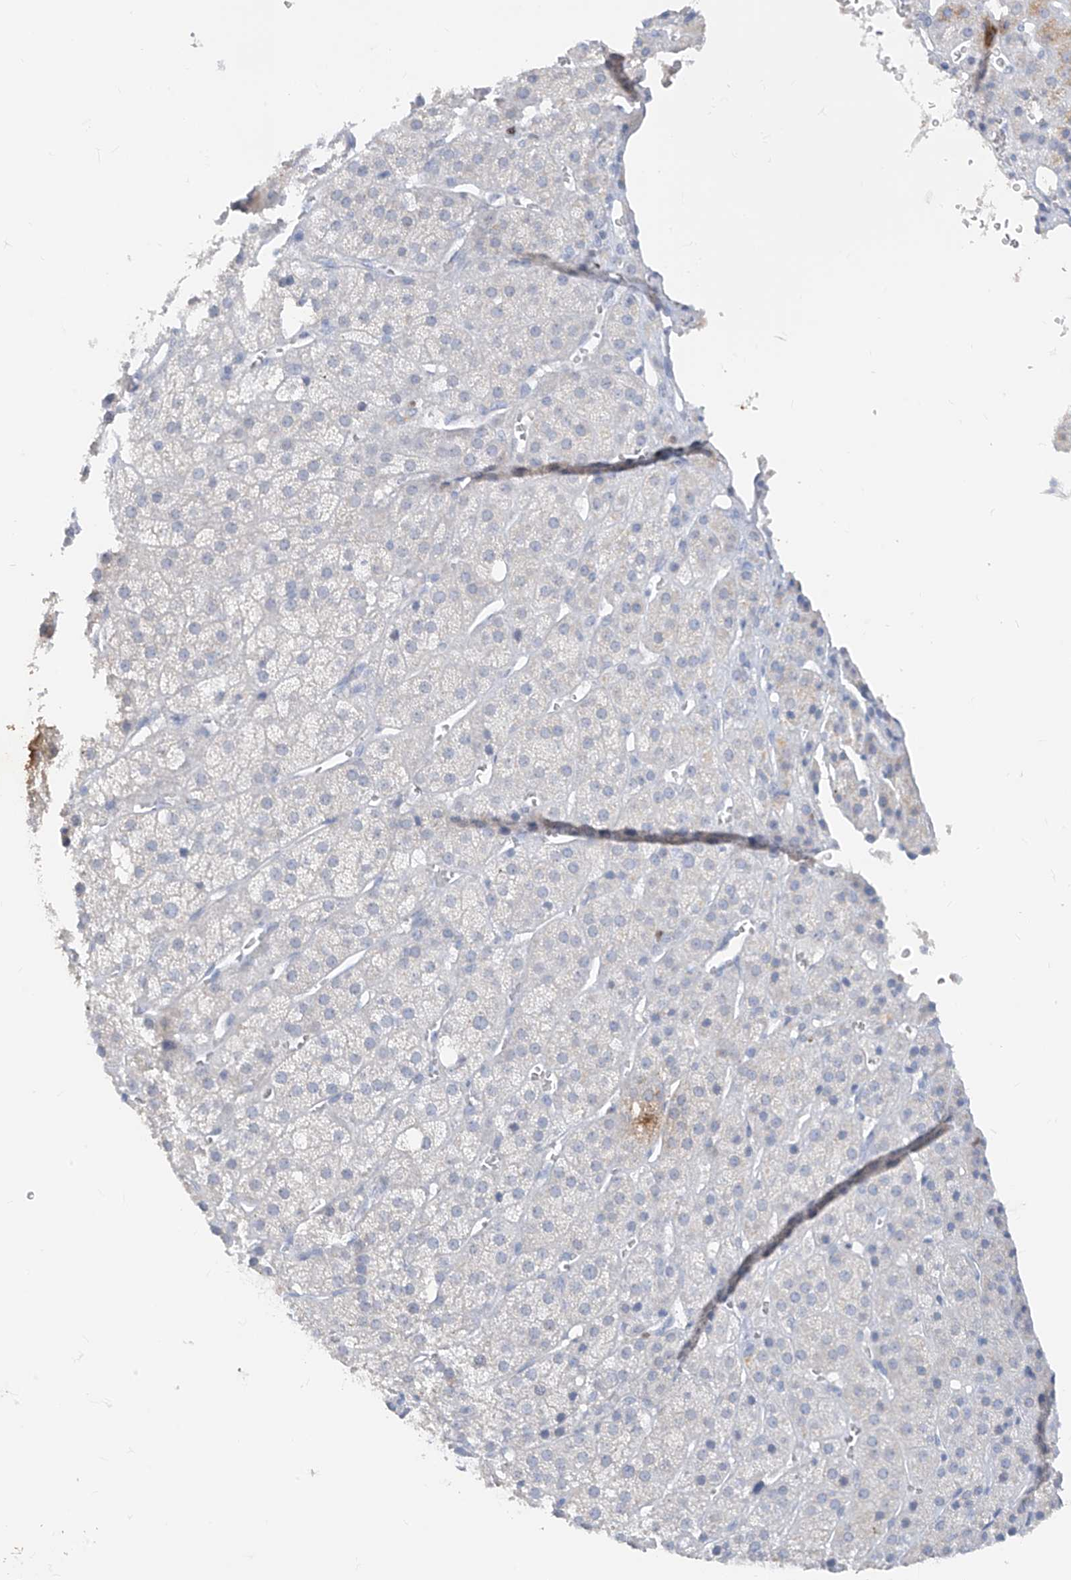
{"staining": {"intensity": "moderate", "quantity": "<25%", "location": "cytoplasmic/membranous"}, "tissue": "adrenal gland", "cell_type": "Glandular cells", "image_type": "normal", "snomed": [{"axis": "morphology", "description": "Normal tissue, NOS"}, {"axis": "topography", "description": "Adrenal gland"}], "caption": "High-magnification brightfield microscopy of unremarkable adrenal gland stained with DAB (3,3'-diaminobenzidine) (brown) and counterstained with hematoxylin (blue). glandular cells exhibit moderate cytoplasmic/membranous expression is present in about<25% of cells. The staining was performed using DAB (3,3'-diaminobenzidine), with brown indicating positive protein expression. Nuclei are stained blue with hematoxylin.", "gene": "TBX21", "patient": {"sex": "female", "age": 57}}